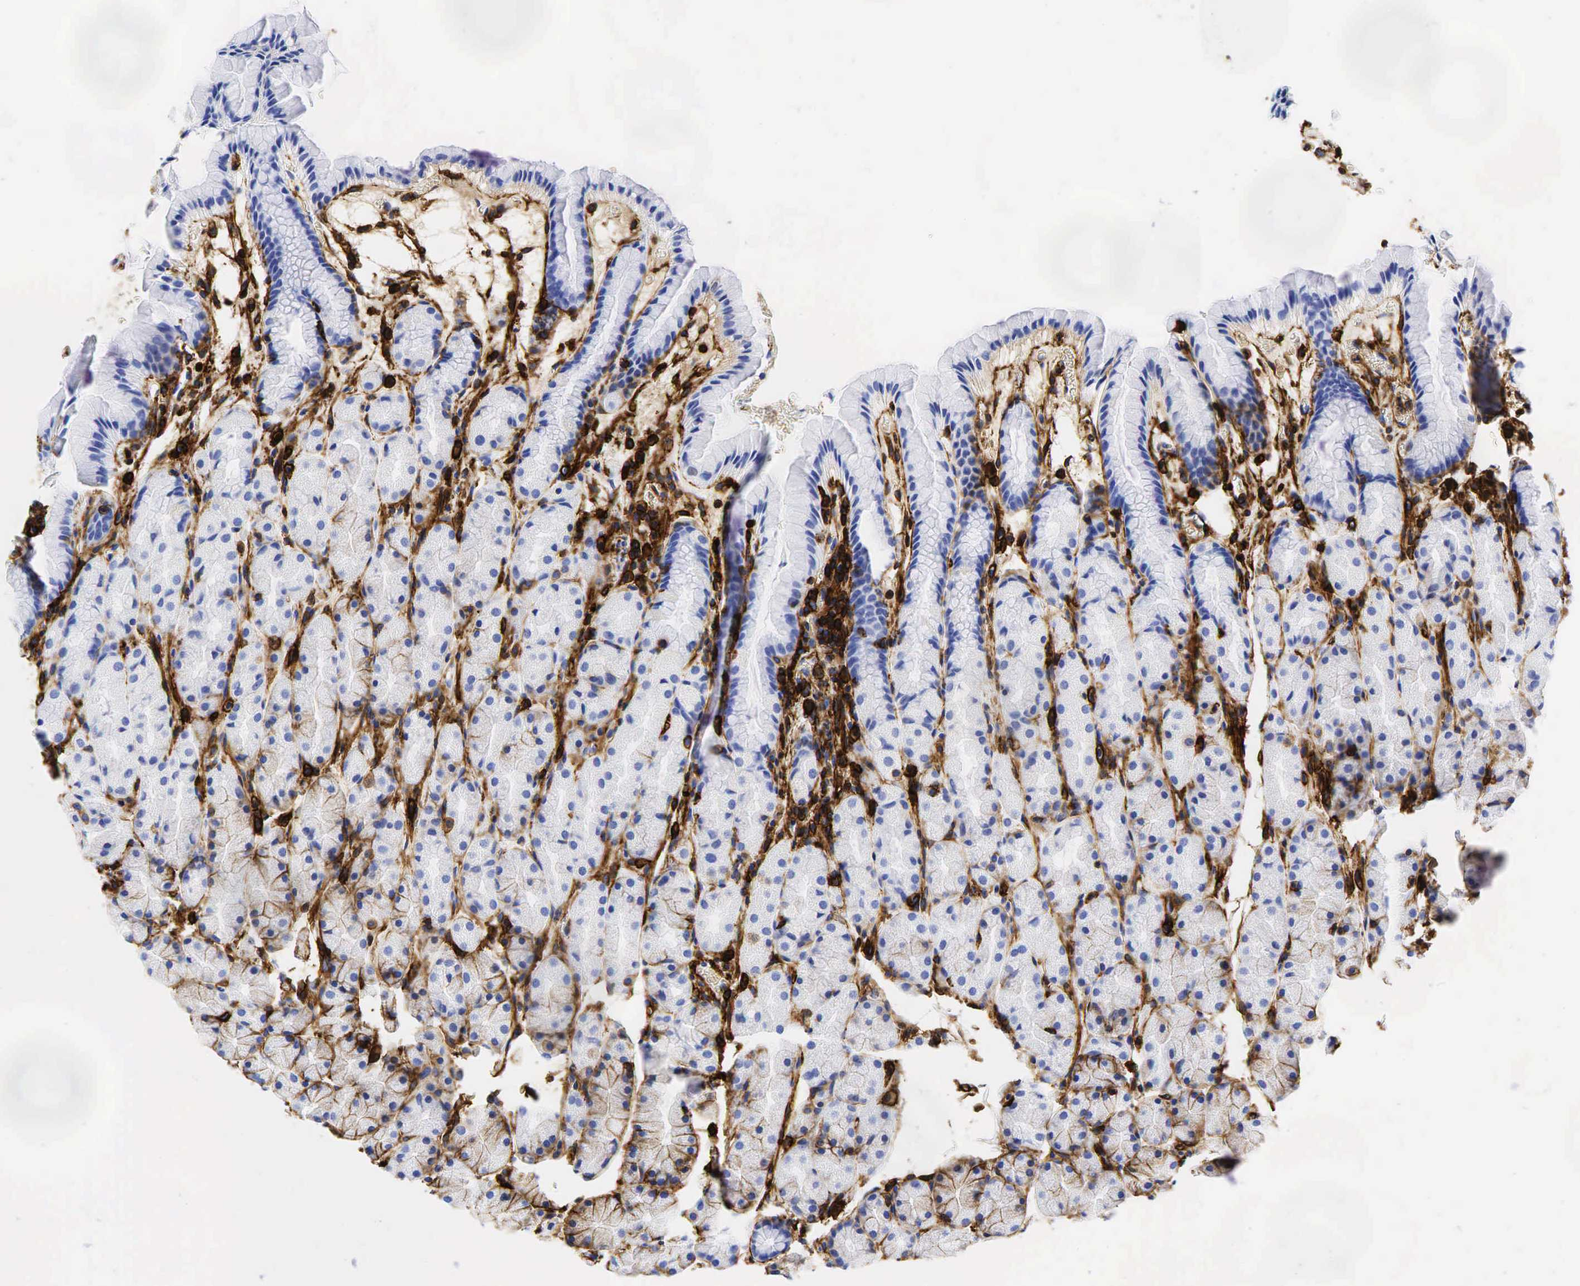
{"staining": {"intensity": "strong", "quantity": "<25%", "location": "cytoplasmic/membranous"}, "tissue": "stomach", "cell_type": "Glandular cells", "image_type": "normal", "snomed": [{"axis": "morphology", "description": "Adenocarcinoma, NOS"}, {"axis": "topography", "description": "Stomach, upper"}], "caption": "Immunohistochemistry (IHC) staining of benign stomach, which demonstrates medium levels of strong cytoplasmic/membranous positivity in approximately <25% of glandular cells indicating strong cytoplasmic/membranous protein expression. The staining was performed using DAB (3,3'-diaminobenzidine) (brown) for protein detection and nuclei were counterstained in hematoxylin (blue).", "gene": "CD44", "patient": {"sex": "male", "age": 47}}